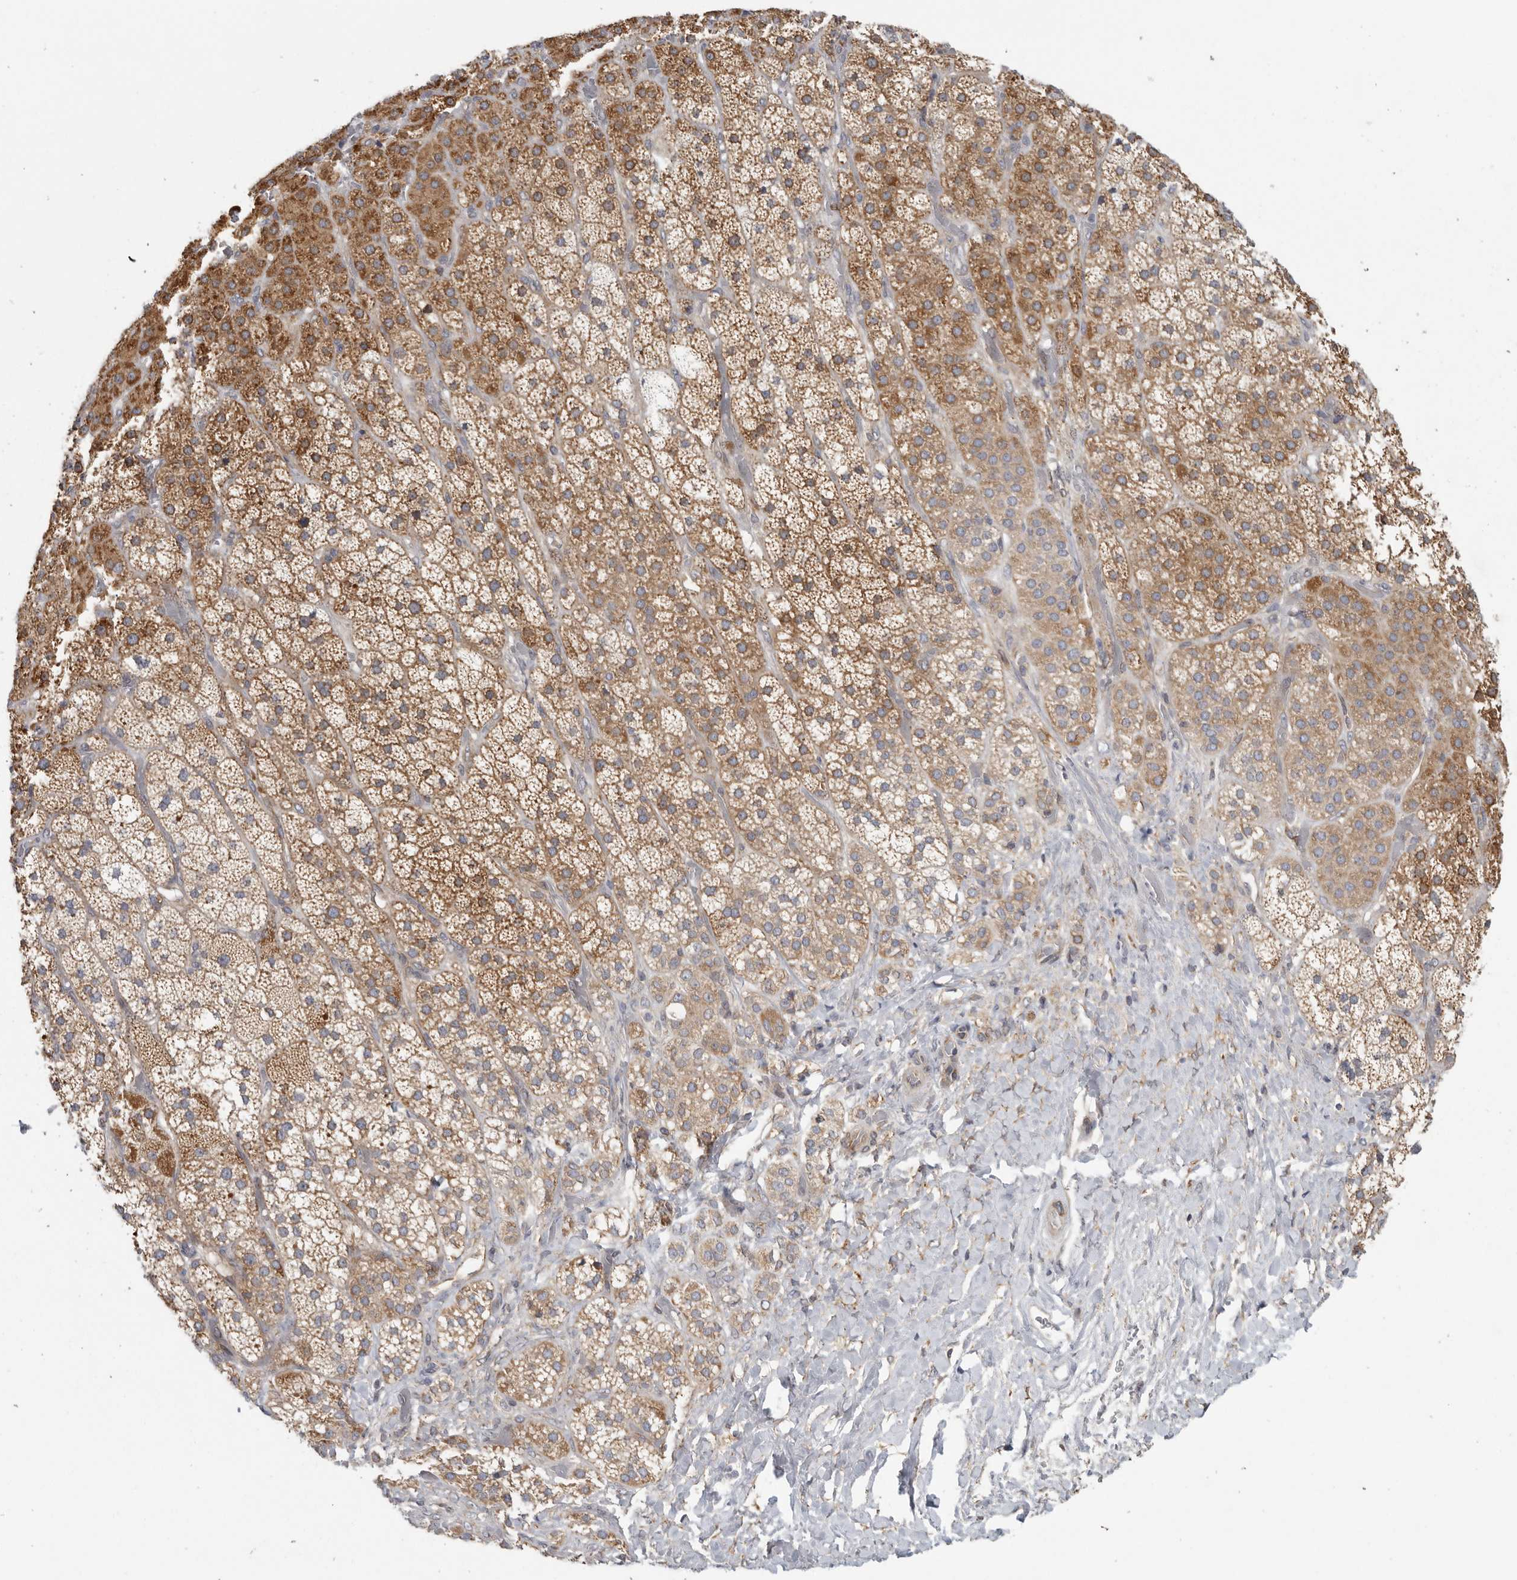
{"staining": {"intensity": "strong", "quantity": "<25%", "location": "cytoplasmic/membranous"}, "tissue": "adrenal gland", "cell_type": "Glandular cells", "image_type": "normal", "snomed": [{"axis": "morphology", "description": "Normal tissue, NOS"}, {"axis": "topography", "description": "Adrenal gland"}], "caption": "DAB (3,3'-diaminobenzidine) immunohistochemical staining of unremarkable adrenal gland demonstrates strong cytoplasmic/membranous protein positivity in about <25% of glandular cells.", "gene": "BCAP29", "patient": {"sex": "male", "age": 57}}